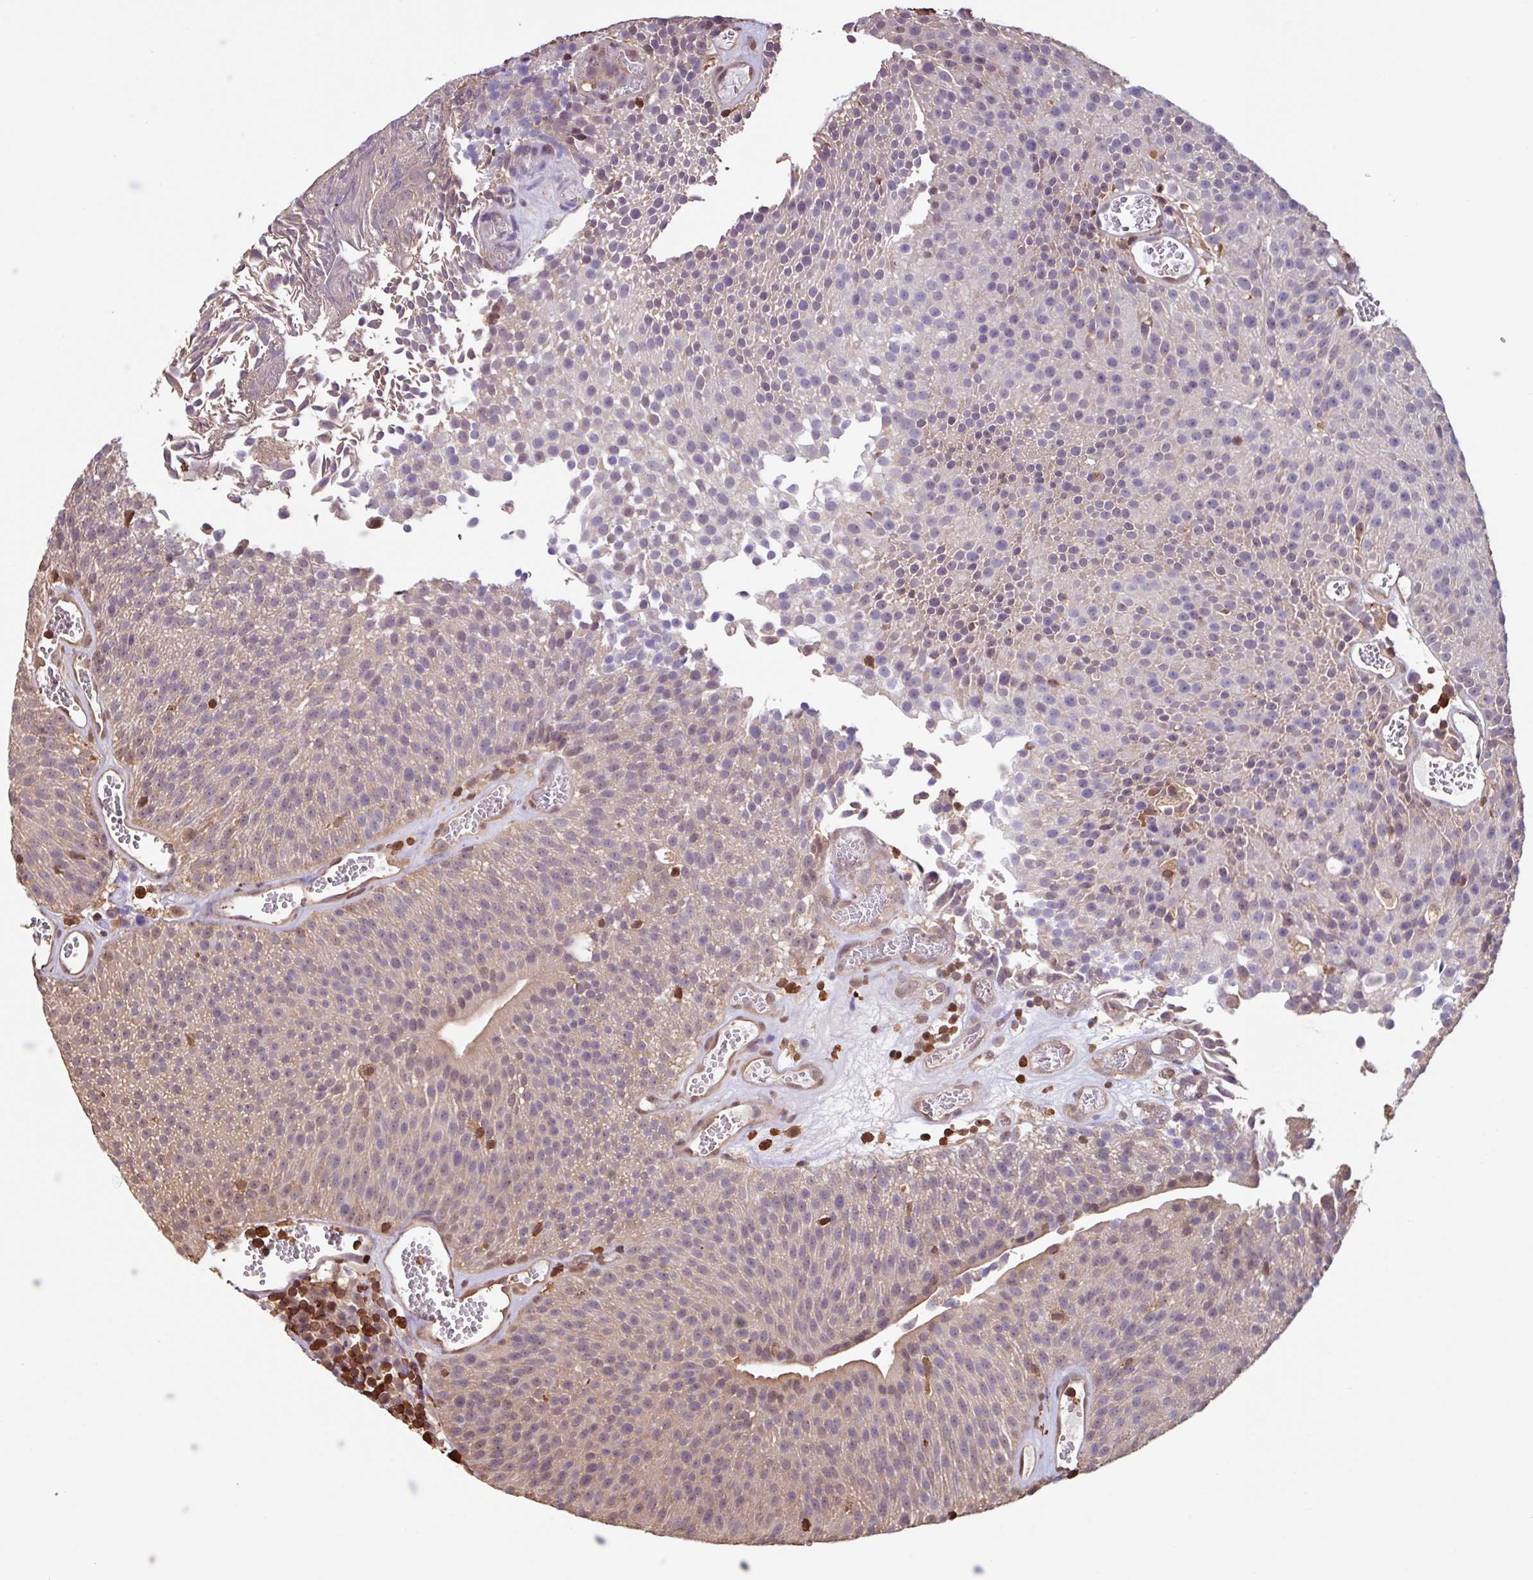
{"staining": {"intensity": "weak", "quantity": "<25%", "location": "cytoplasmic/membranous"}, "tissue": "urothelial cancer", "cell_type": "Tumor cells", "image_type": "cancer", "snomed": [{"axis": "morphology", "description": "Urothelial carcinoma, Low grade"}, {"axis": "topography", "description": "Urinary bladder"}], "caption": "The IHC histopathology image has no significant positivity in tumor cells of low-grade urothelial carcinoma tissue.", "gene": "ARHGDIB", "patient": {"sex": "female", "age": 79}}